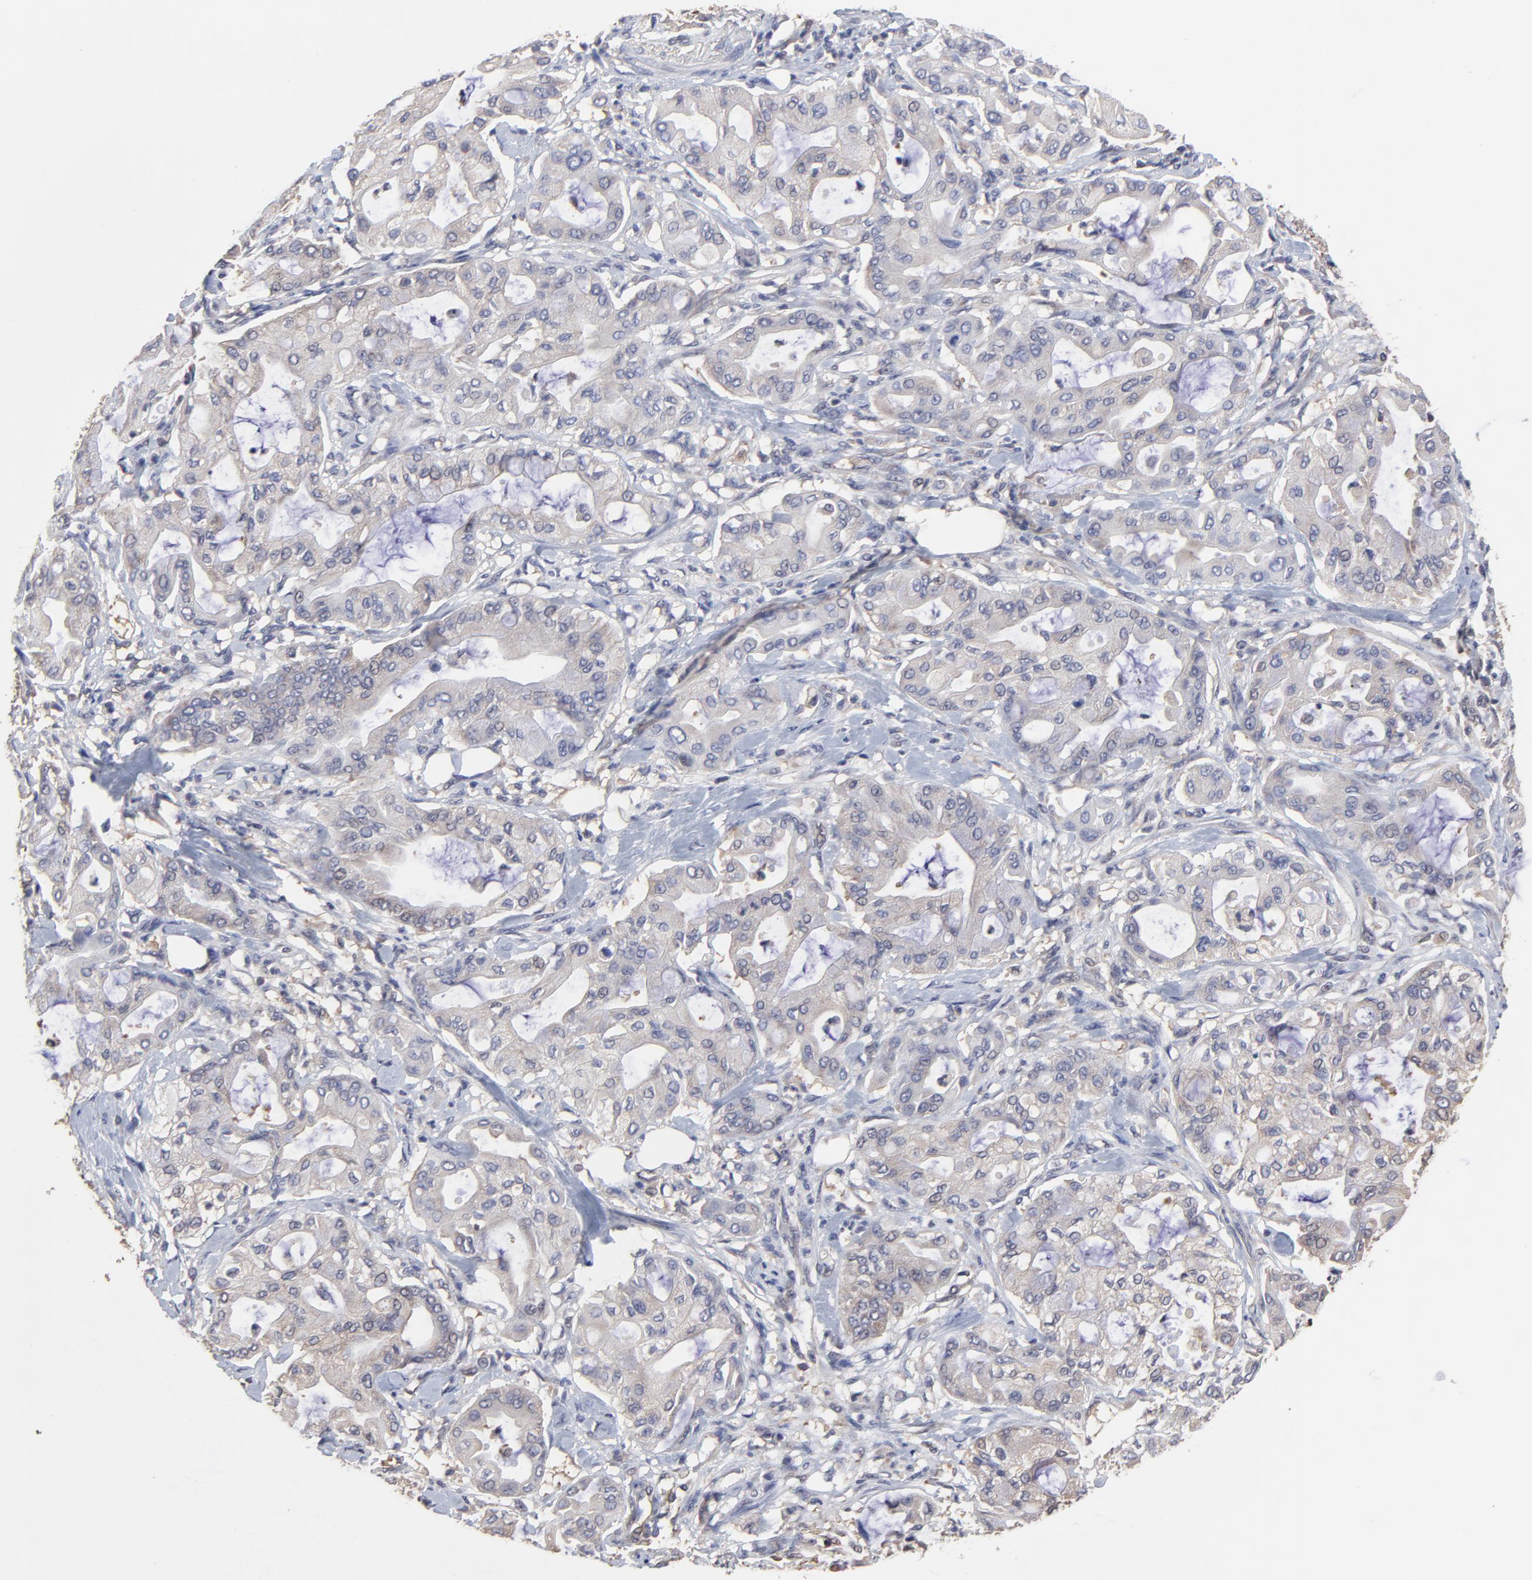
{"staining": {"intensity": "weak", "quantity": ">75%", "location": "cytoplasmic/membranous"}, "tissue": "pancreatic cancer", "cell_type": "Tumor cells", "image_type": "cancer", "snomed": [{"axis": "morphology", "description": "Adenocarcinoma, NOS"}, {"axis": "morphology", "description": "Adenocarcinoma, metastatic, NOS"}, {"axis": "topography", "description": "Lymph node"}, {"axis": "topography", "description": "Pancreas"}, {"axis": "topography", "description": "Duodenum"}], "caption": "Brown immunohistochemical staining in pancreatic cancer exhibits weak cytoplasmic/membranous expression in approximately >75% of tumor cells.", "gene": "CCT2", "patient": {"sex": "female", "age": 64}}